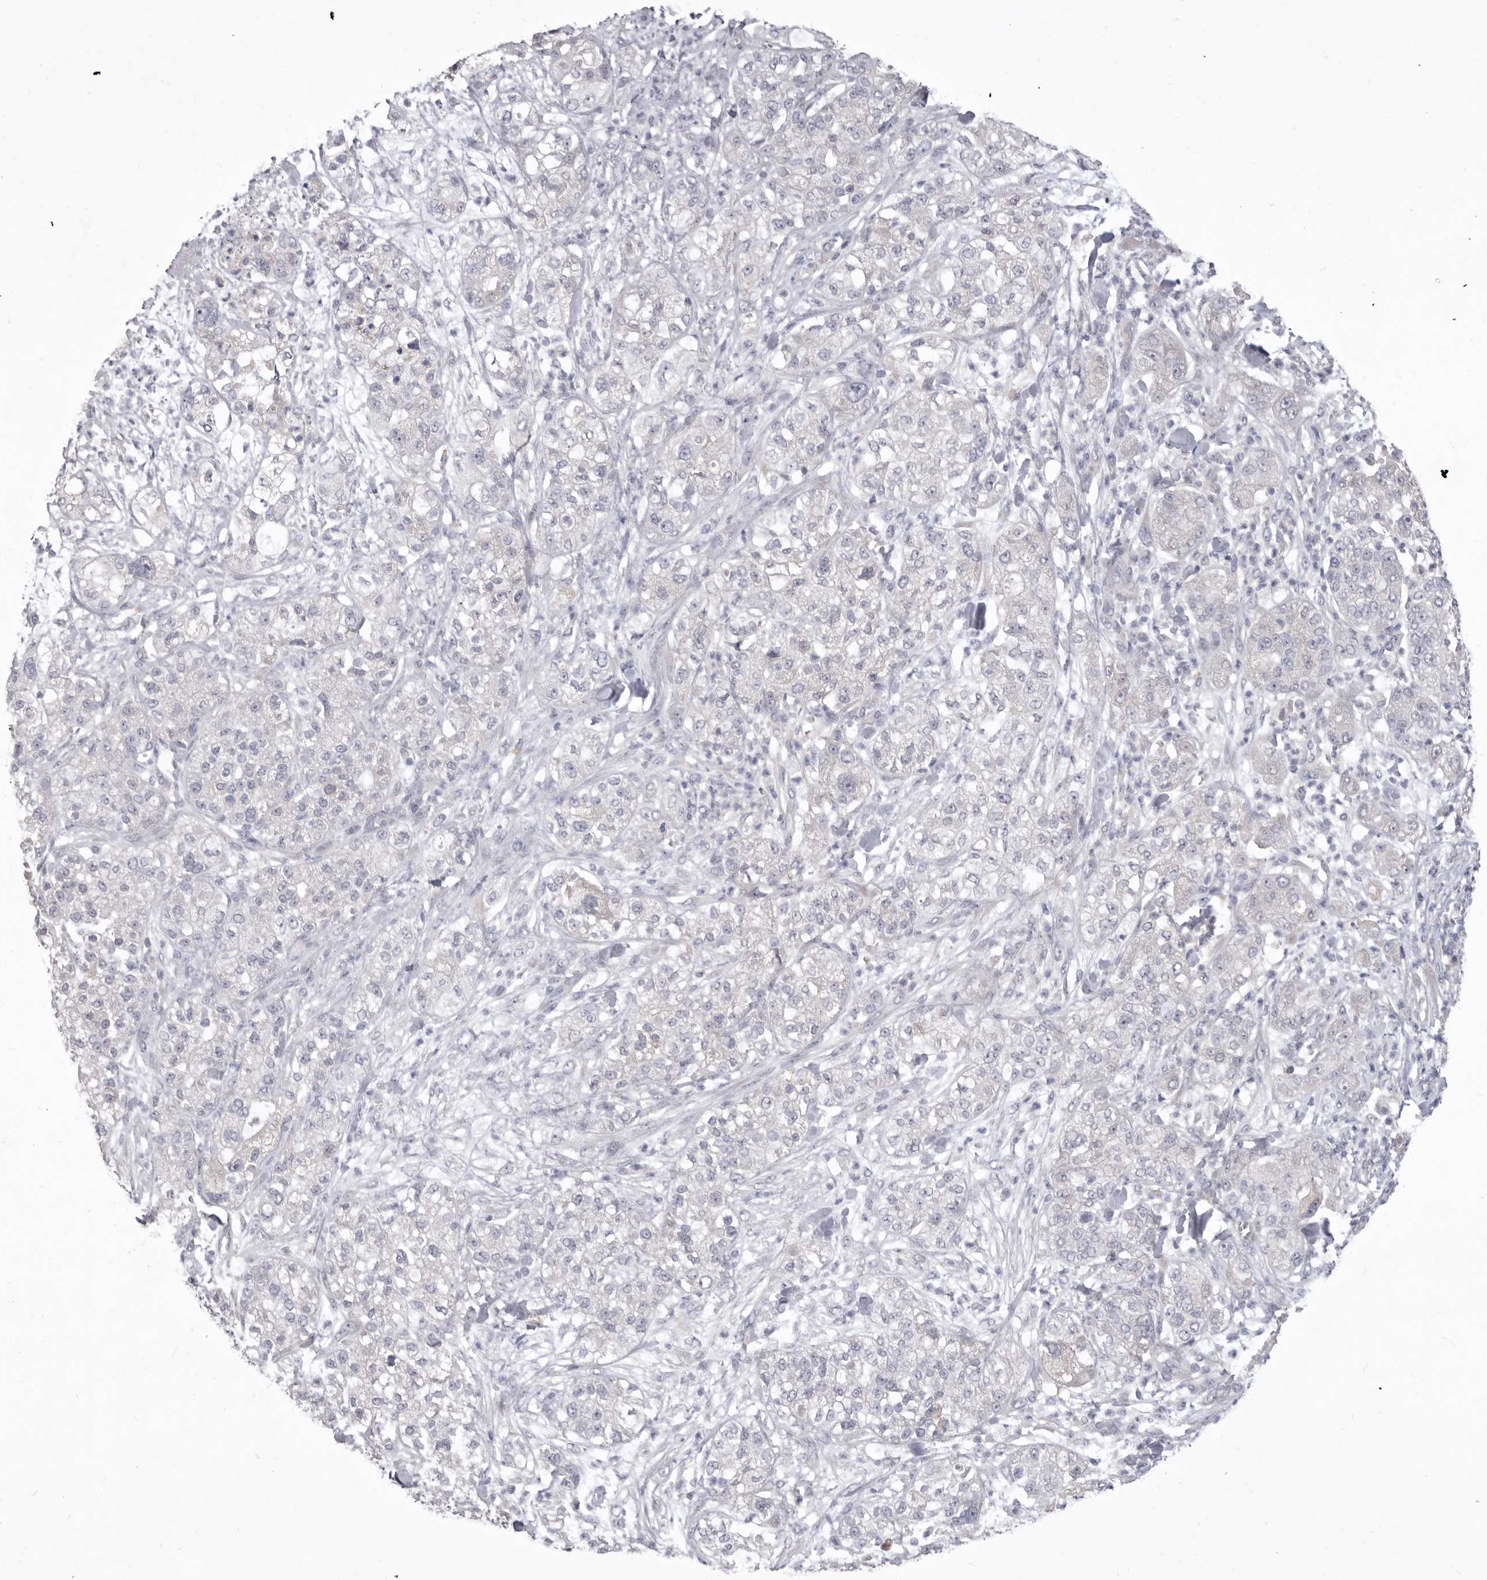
{"staining": {"intensity": "negative", "quantity": "none", "location": "none"}, "tissue": "pancreatic cancer", "cell_type": "Tumor cells", "image_type": "cancer", "snomed": [{"axis": "morphology", "description": "Adenocarcinoma, NOS"}, {"axis": "topography", "description": "Pancreas"}], "caption": "There is no significant positivity in tumor cells of adenocarcinoma (pancreatic).", "gene": "P2RX6", "patient": {"sex": "female", "age": 78}}